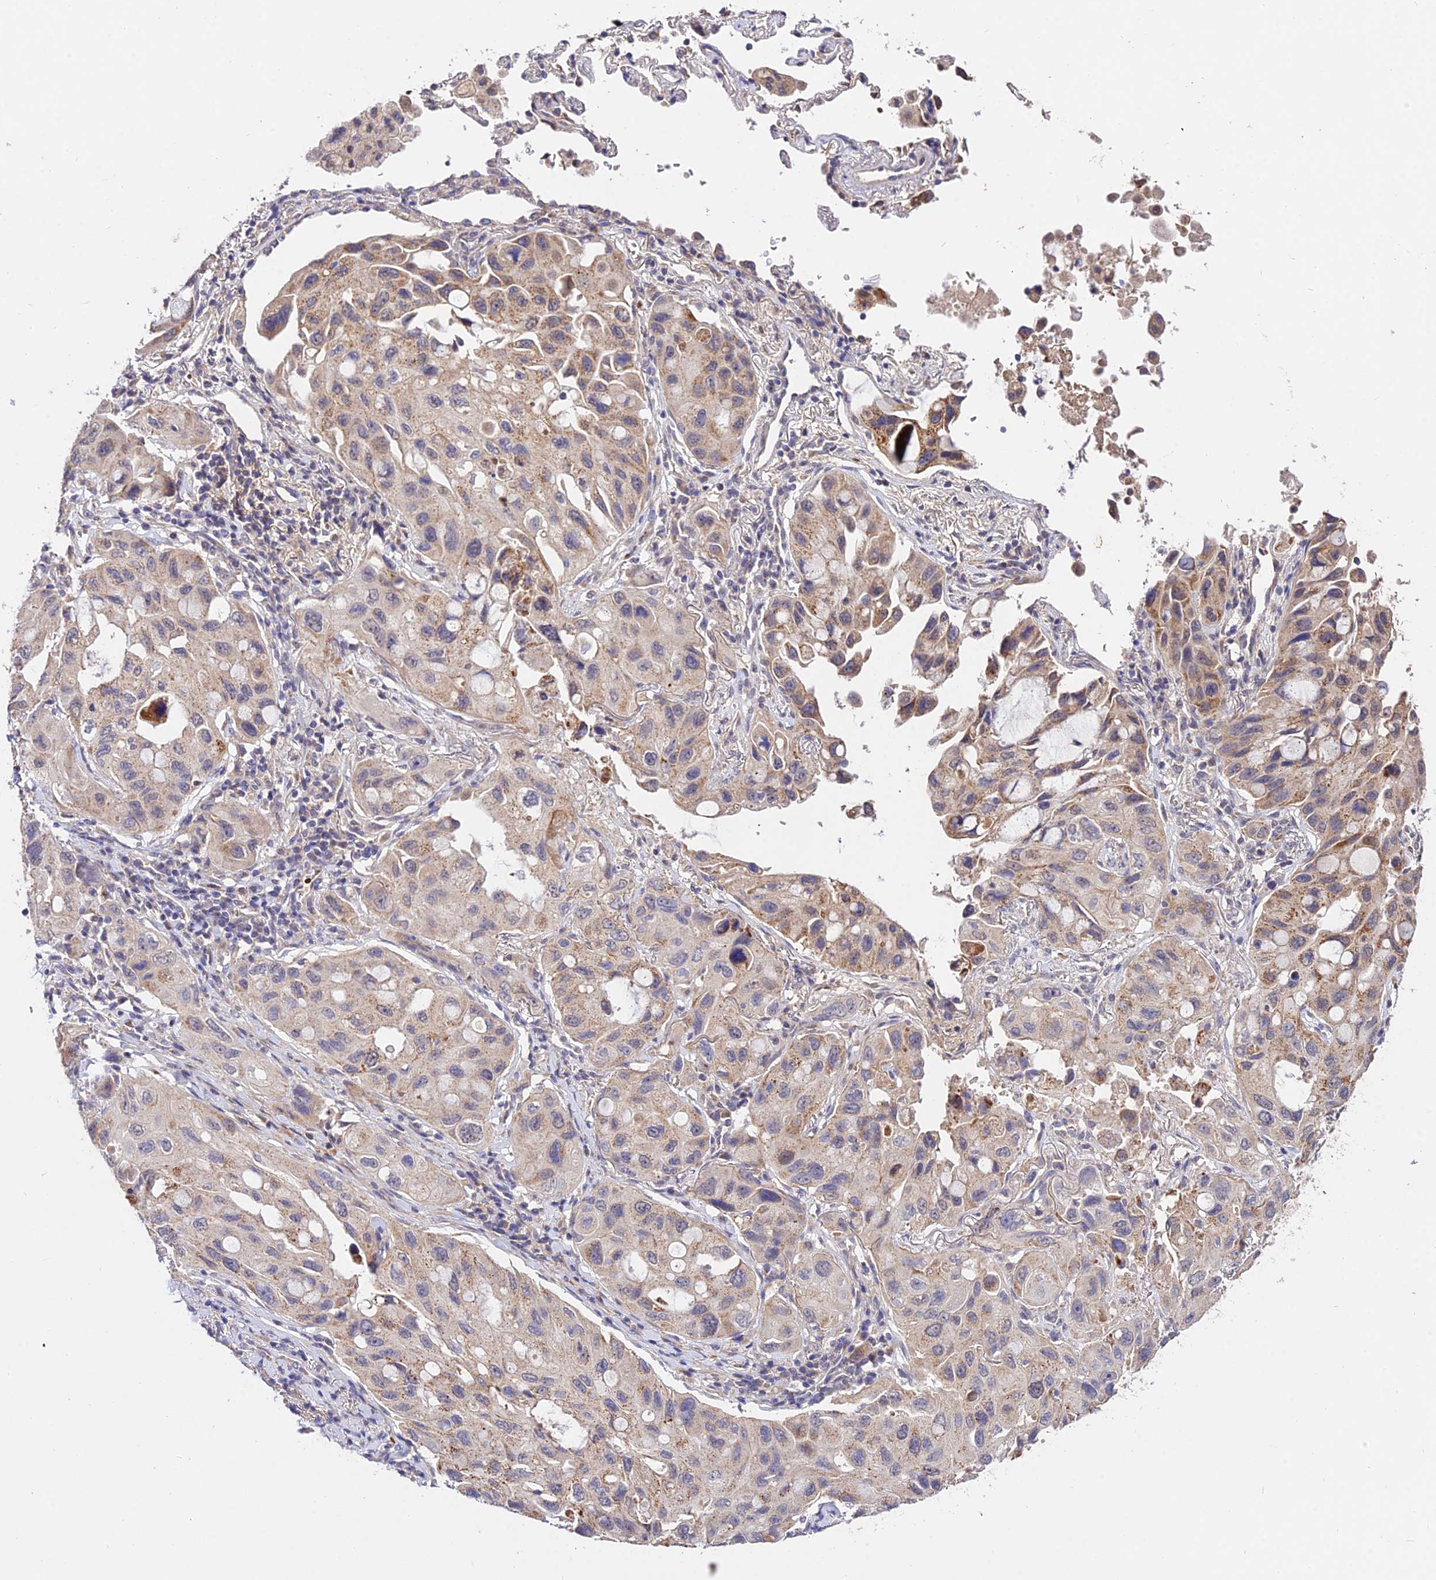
{"staining": {"intensity": "weak", "quantity": "25%-75%", "location": "cytoplasmic/membranous"}, "tissue": "lung cancer", "cell_type": "Tumor cells", "image_type": "cancer", "snomed": [{"axis": "morphology", "description": "Squamous cell carcinoma, NOS"}, {"axis": "topography", "description": "Lung"}], "caption": "An IHC micrograph of neoplastic tissue is shown. Protein staining in brown labels weak cytoplasmic/membranous positivity in lung cancer (squamous cell carcinoma) within tumor cells.", "gene": "WDR5B", "patient": {"sex": "female", "age": 73}}